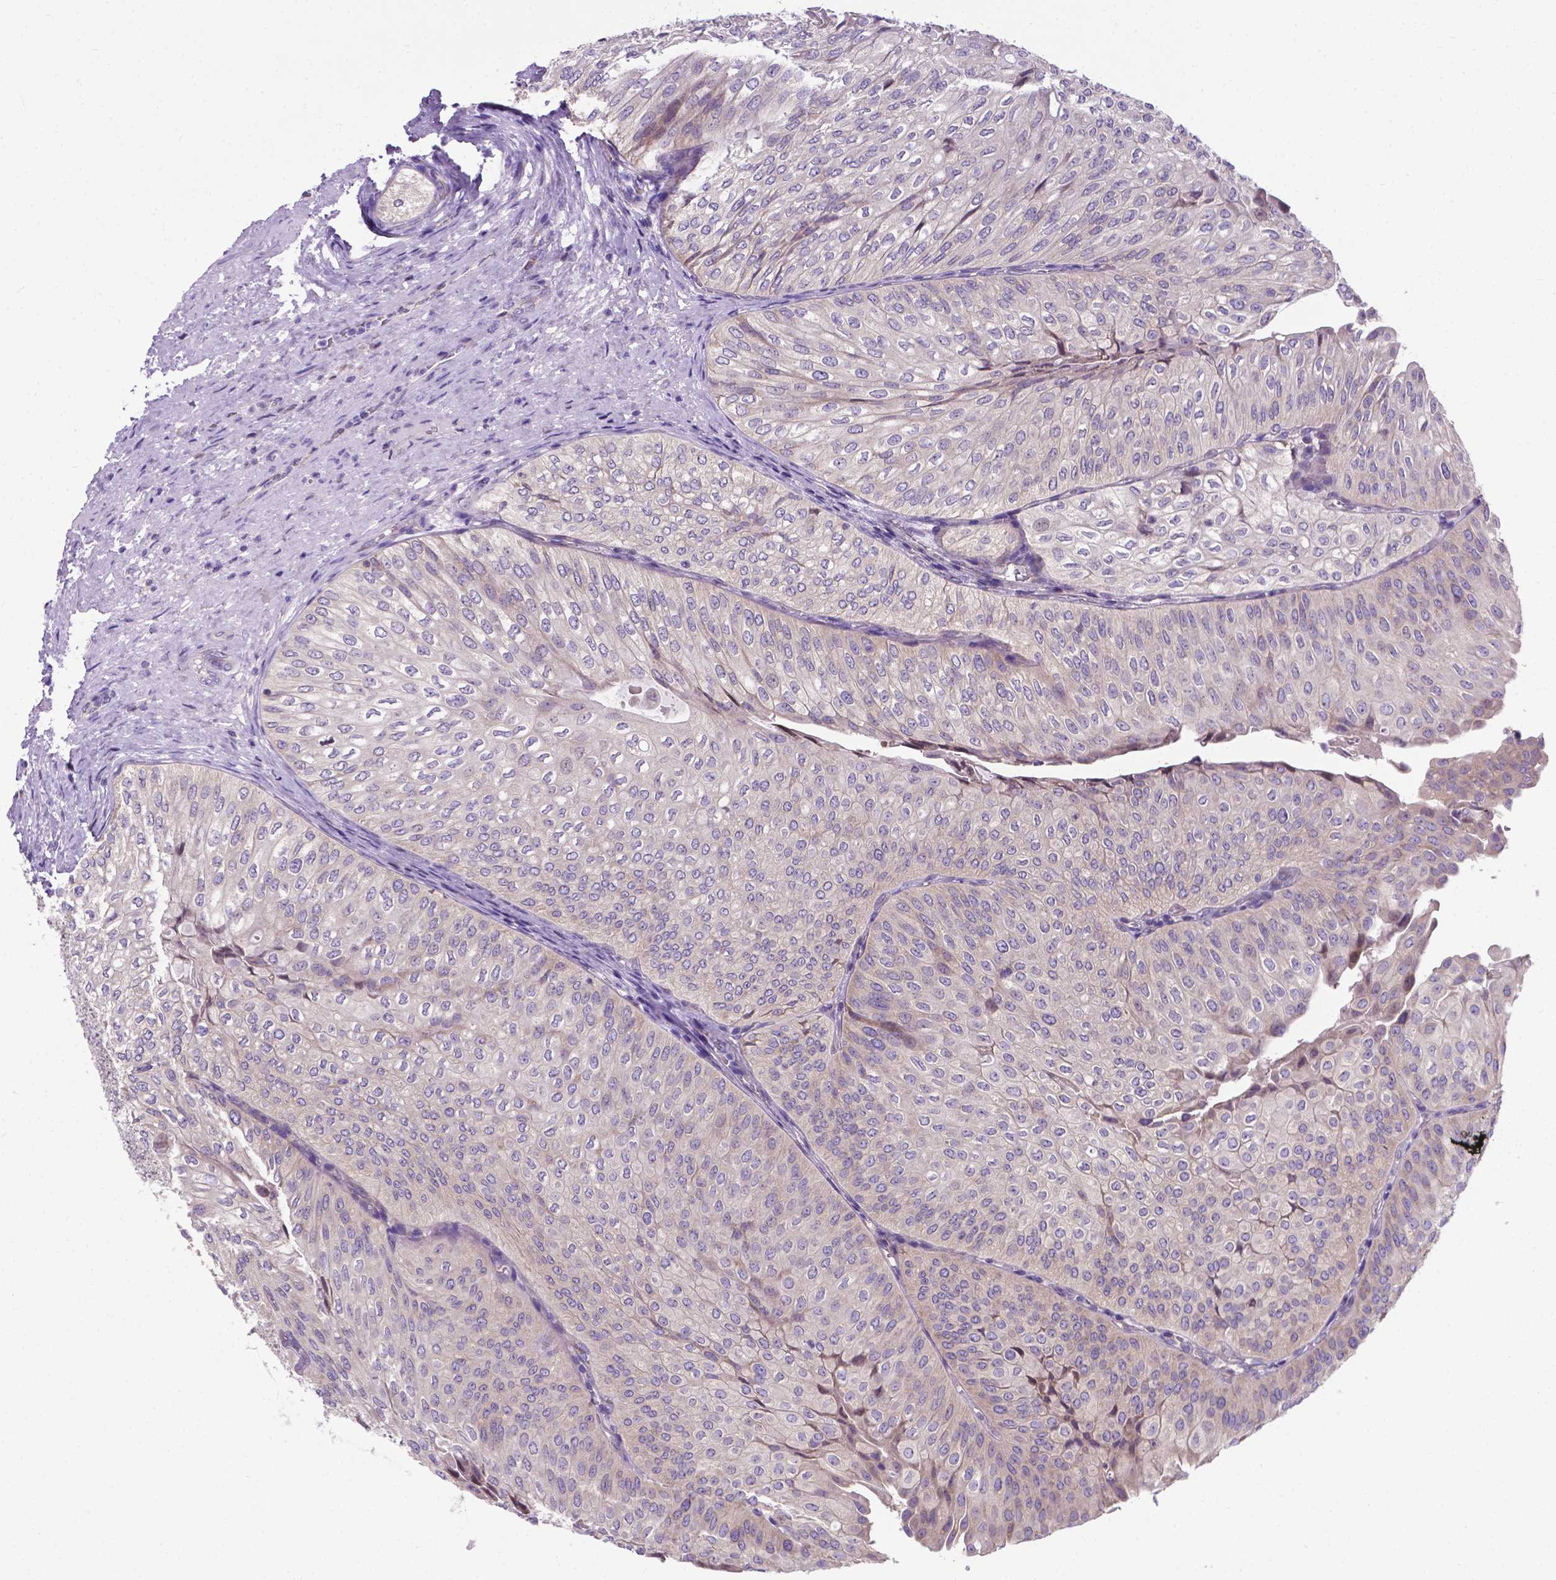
{"staining": {"intensity": "negative", "quantity": "none", "location": "none"}, "tissue": "urothelial cancer", "cell_type": "Tumor cells", "image_type": "cancer", "snomed": [{"axis": "morphology", "description": "Urothelial carcinoma, NOS"}, {"axis": "topography", "description": "Urinary bladder"}], "caption": "A micrograph of urothelial cancer stained for a protein exhibits no brown staining in tumor cells.", "gene": "RPL6", "patient": {"sex": "male", "age": 62}}